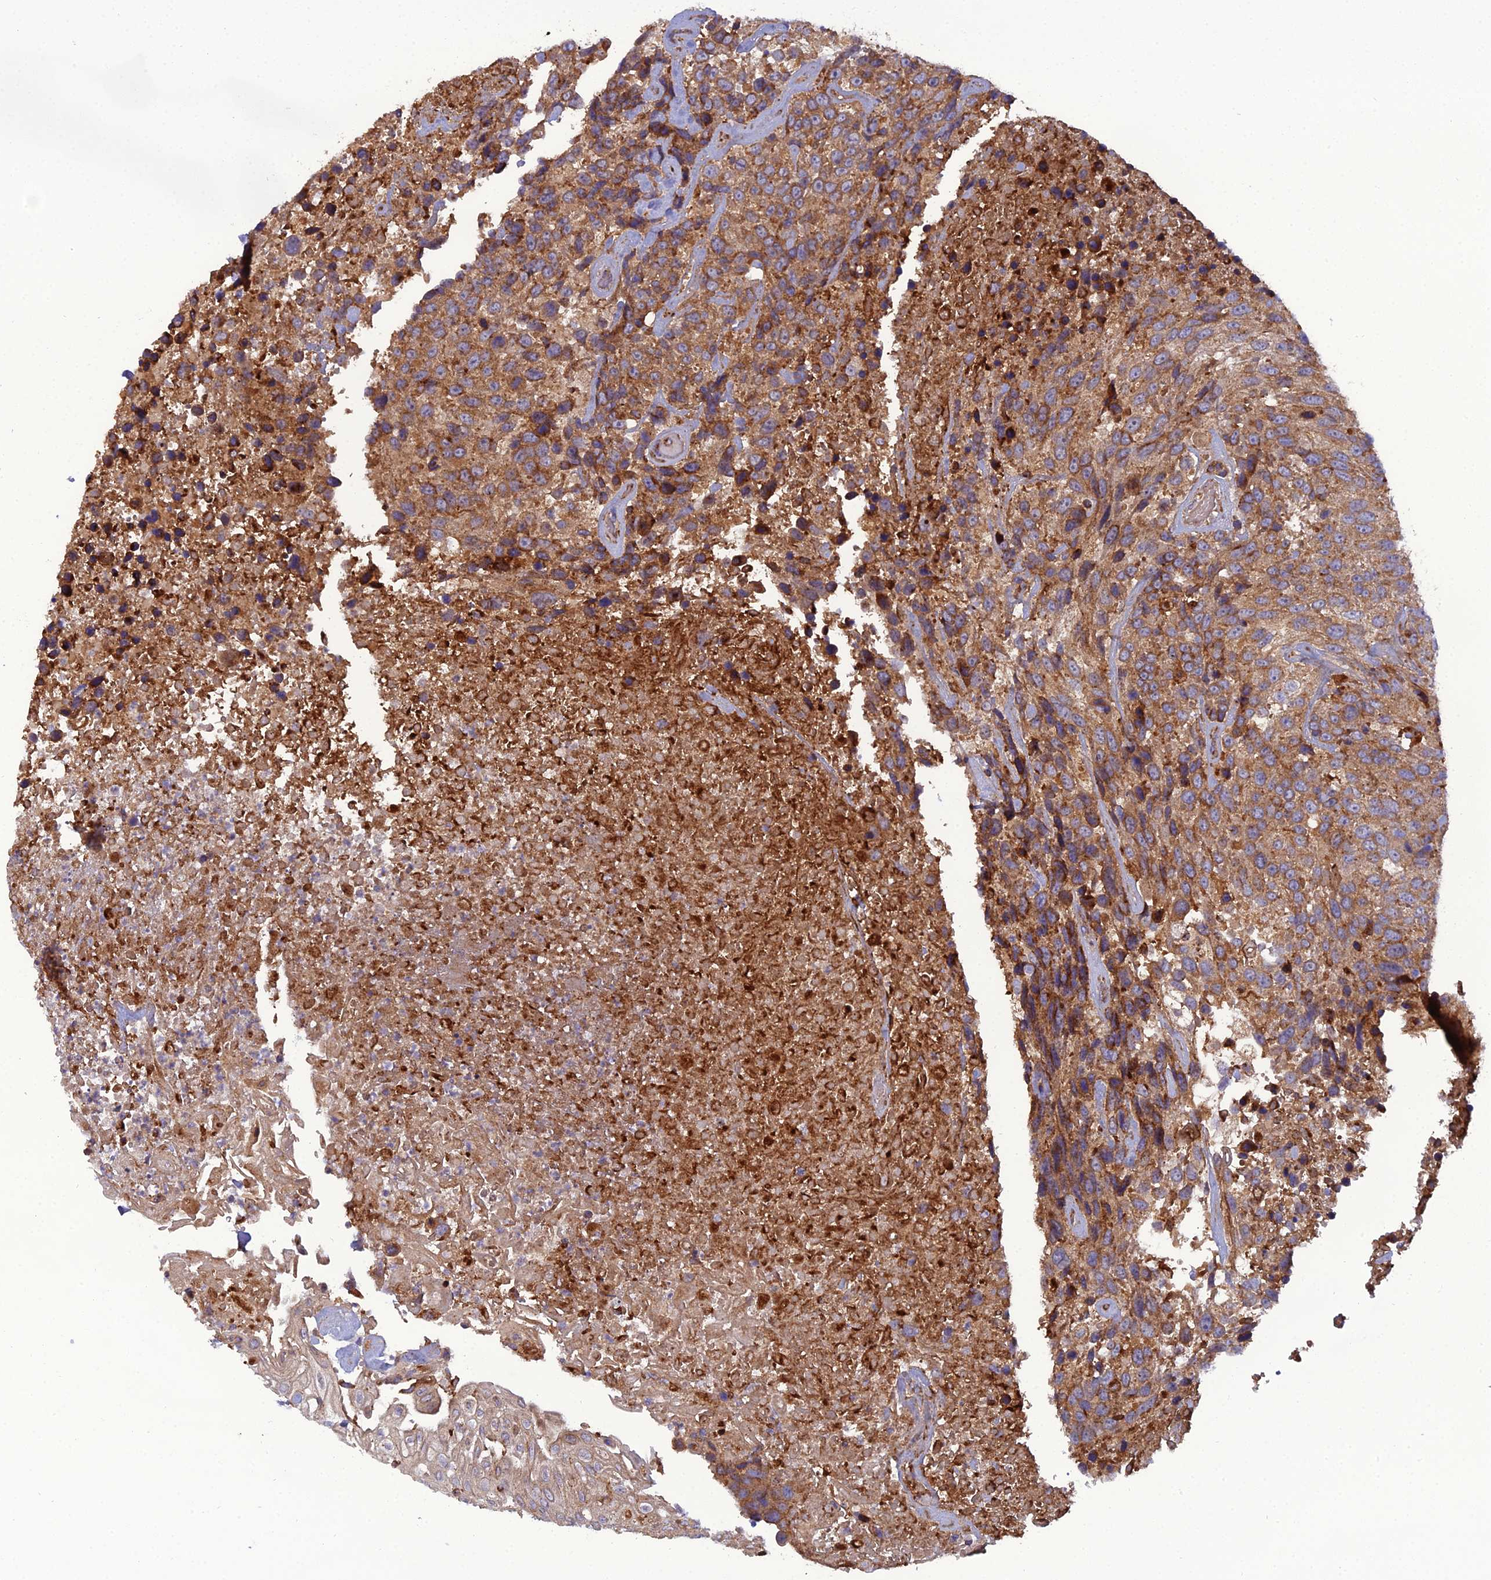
{"staining": {"intensity": "moderate", "quantity": ">75%", "location": "cytoplasmic/membranous"}, "tissue": "urothelial cancer", "cell_type": "Tumor cells", "image_type": "cancer", "snomed": [{"axis": "morphology", "description": "Urothelial carcinoma, High grade"}, {"axis": "topography", "description": "Urinary bladder"}], "caption": "Urothelial cancer stained with DAB immunohistochemistry displays medium levels of moderate cytoplasmic/membranous staining in about >75% of tumor cells. (DAB = brown stain, brightfield microscopy at high magnification).", "gene": "LNPEP", "patient": {"sex": "female", "age": 70}}